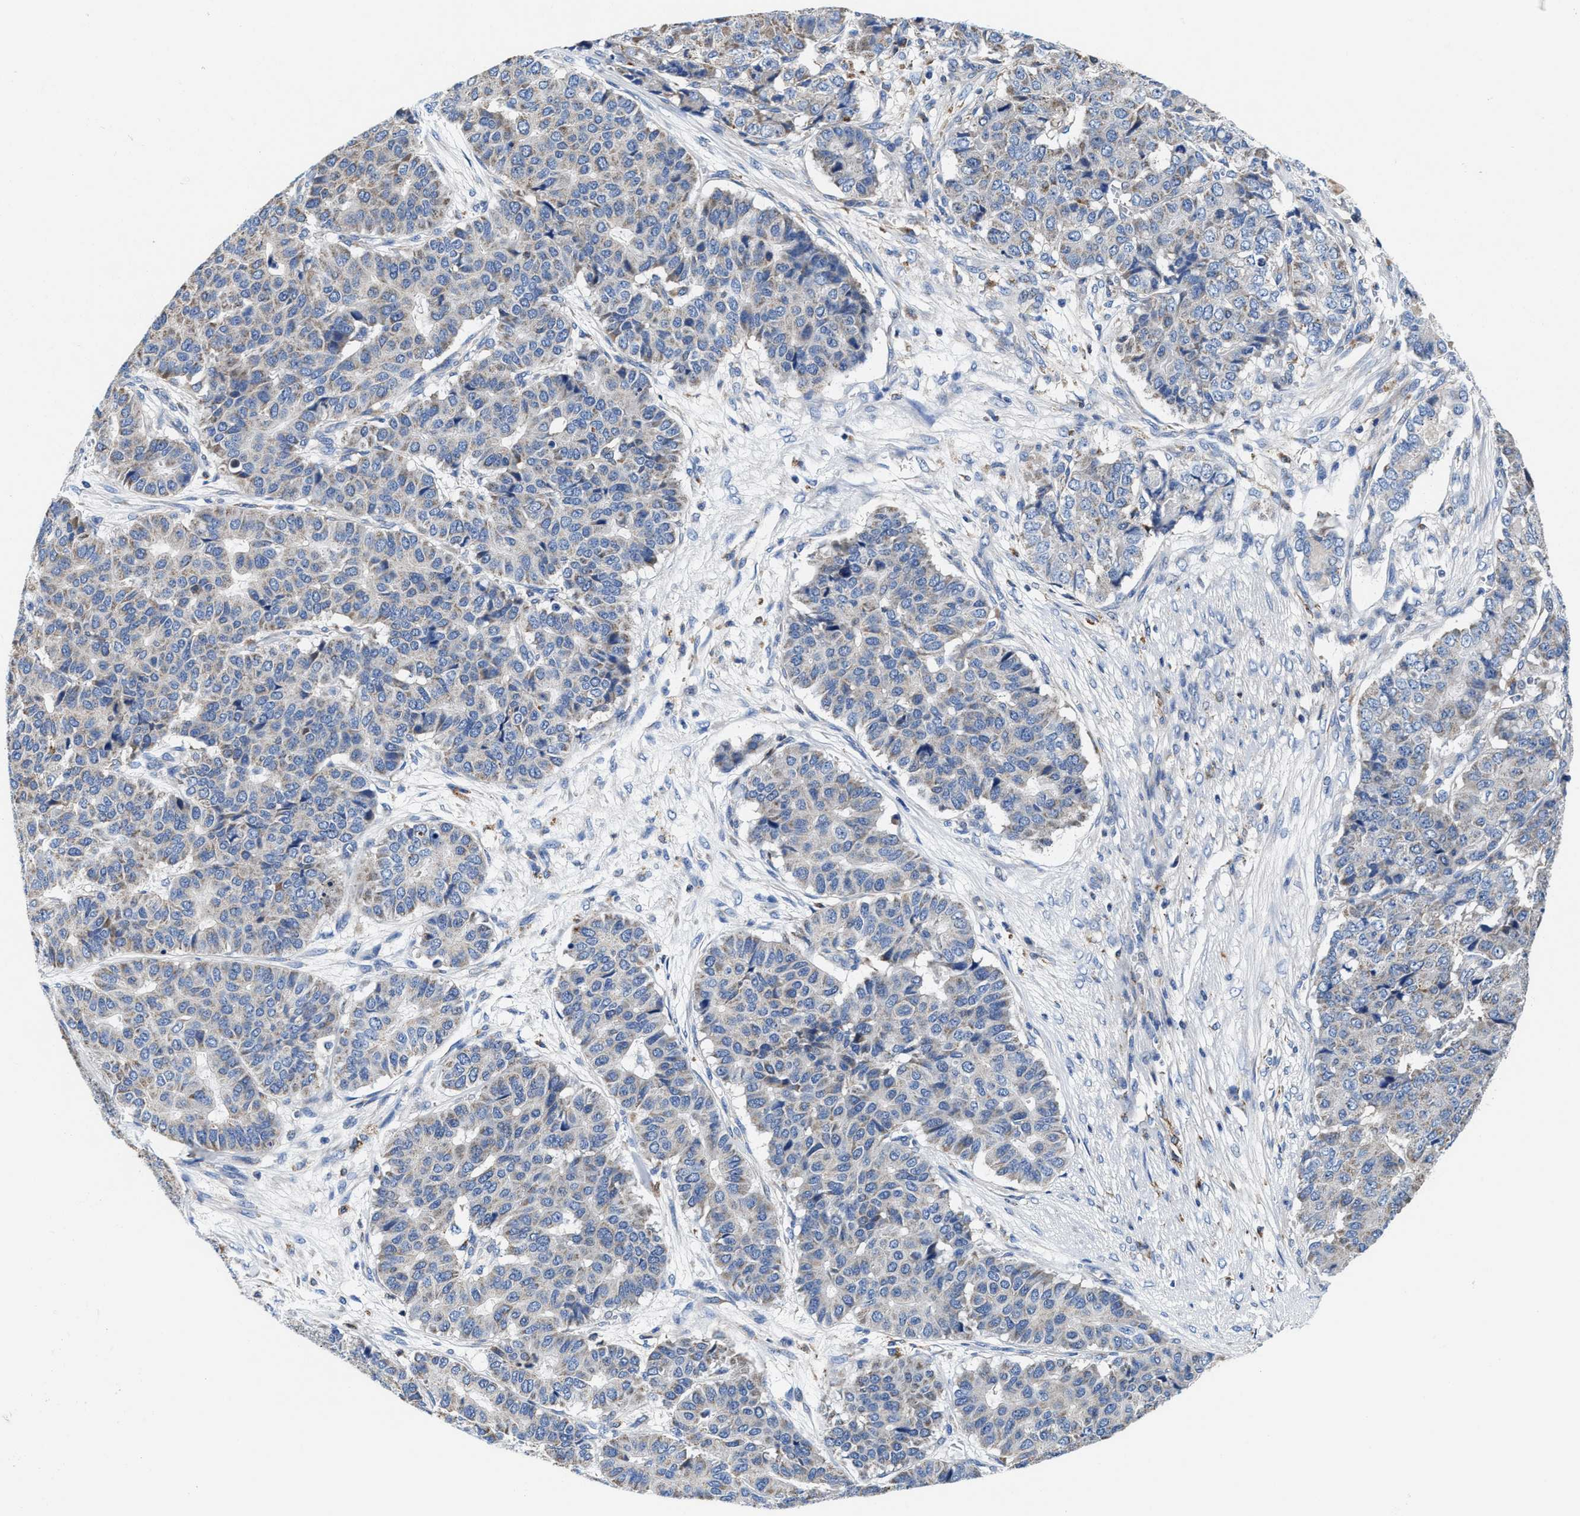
{"staining": {"intensity": "weak", "quantity": "25%-75%", "location": "cytoplasmic/membranous"}, "tissue": "pancreatic cancer", "cell_type": "Tumor cells", "image_type": "cancer", "snomed": [{"axis": "morphology", "description": "Adenocarcinoma, NOS"}, {"axis": "topography", "description": "Pancreas"}], "caption": "Immunohistochemistry (IHC) of pancreatic cancer (adenocarcinoma) exhibits low levels of weak cytoplasmic/membranous staining in approximately 25%-75% of tumor cells.", "gene": "TMEM30A", "patient": {"sex": "male", "age": 50}}